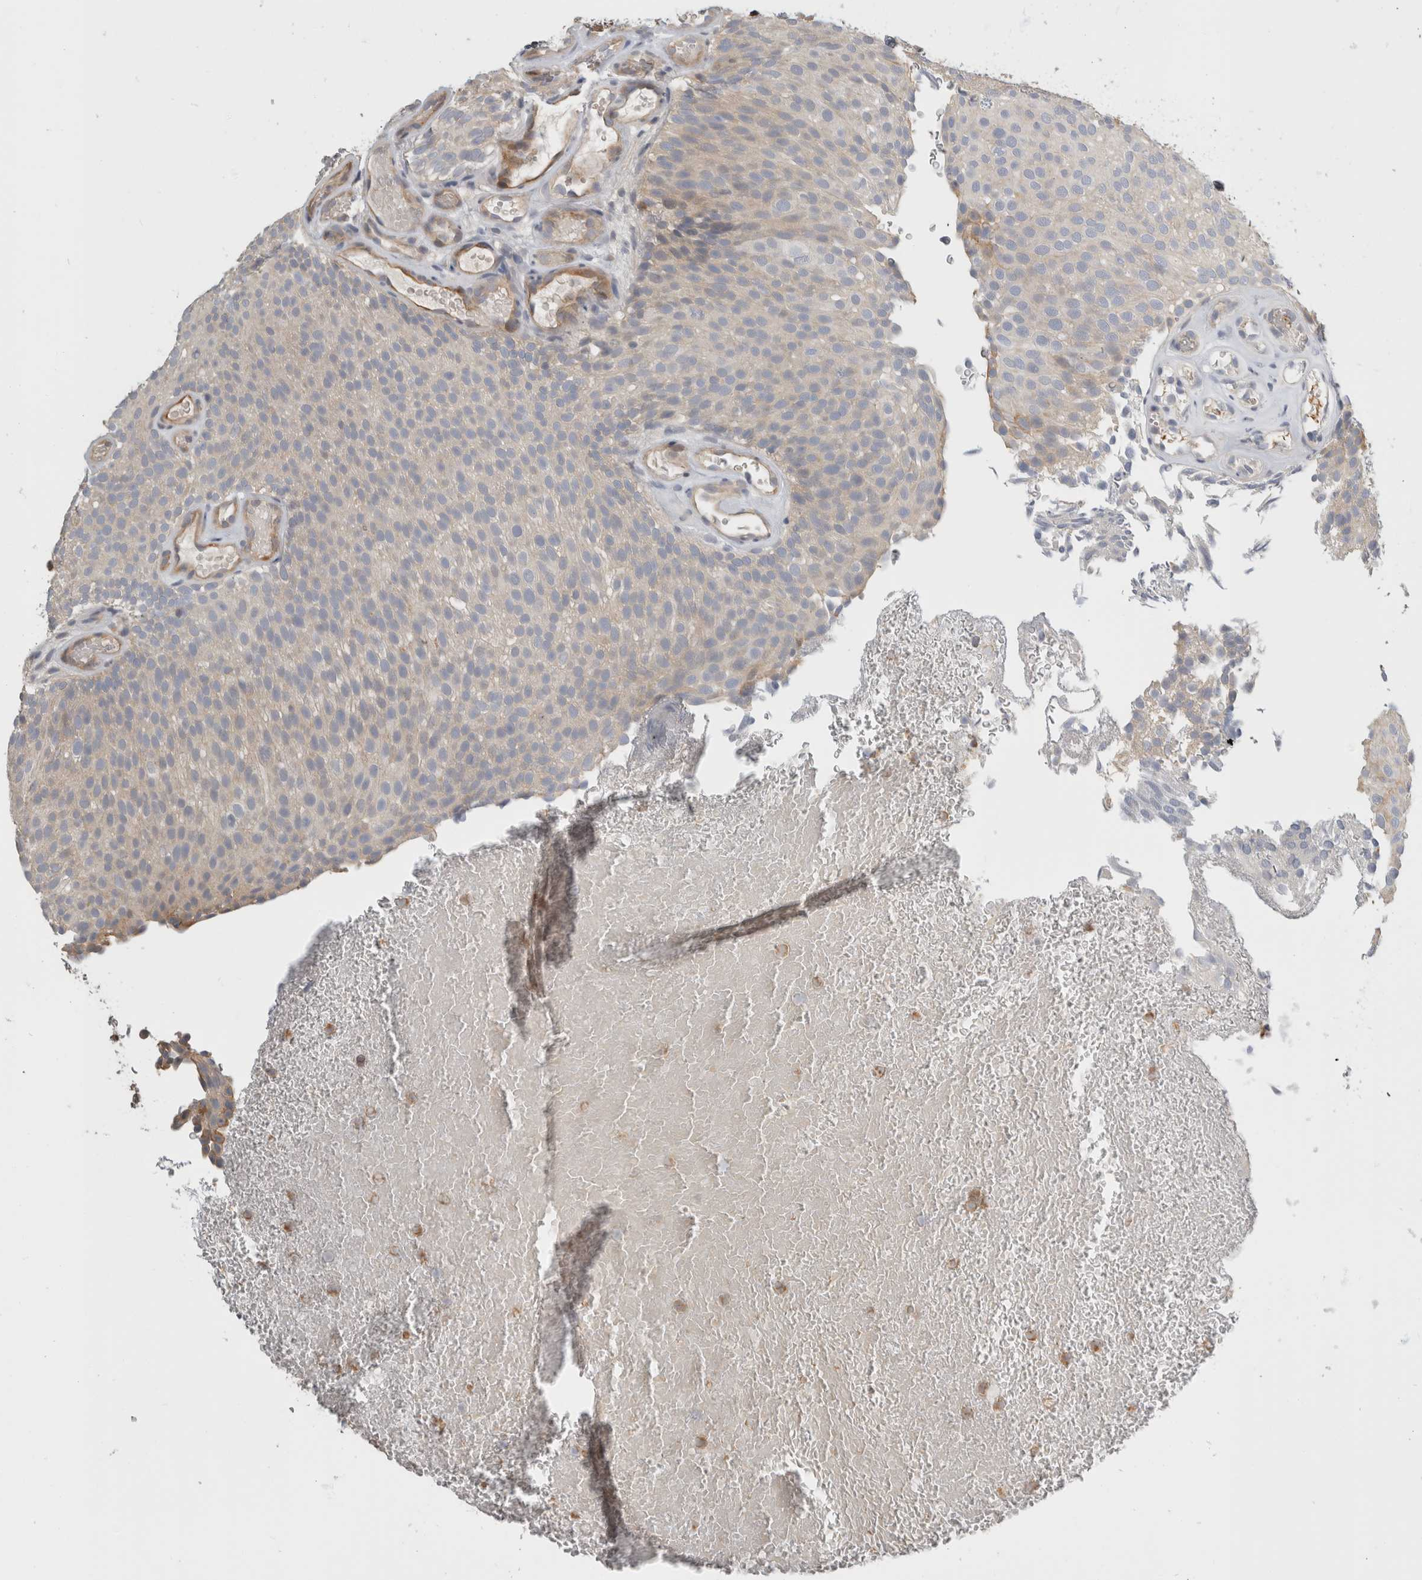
{"staining": {"intensity": "negative", "quantity": "none", "location": "none"}, "tissue": "urothelial cancer", "cell_type": "Tumor cells", "image_type": "cancer", "snomed": [{"axis": "morphology", "description": "Urothelial carcinoma, Low grade"}, {"axis": "topography", "description": "Urinary bladder"}], "caption": "Urothelial cancer was stained to show a protein in brown. There is no significant positivity in tumor cells. (Brightfield microscopy of DAB immunohistochemistry (IHC) at high magnification).", "gene": "PGM1", "patient": {"sex": "male", "age": 78}}